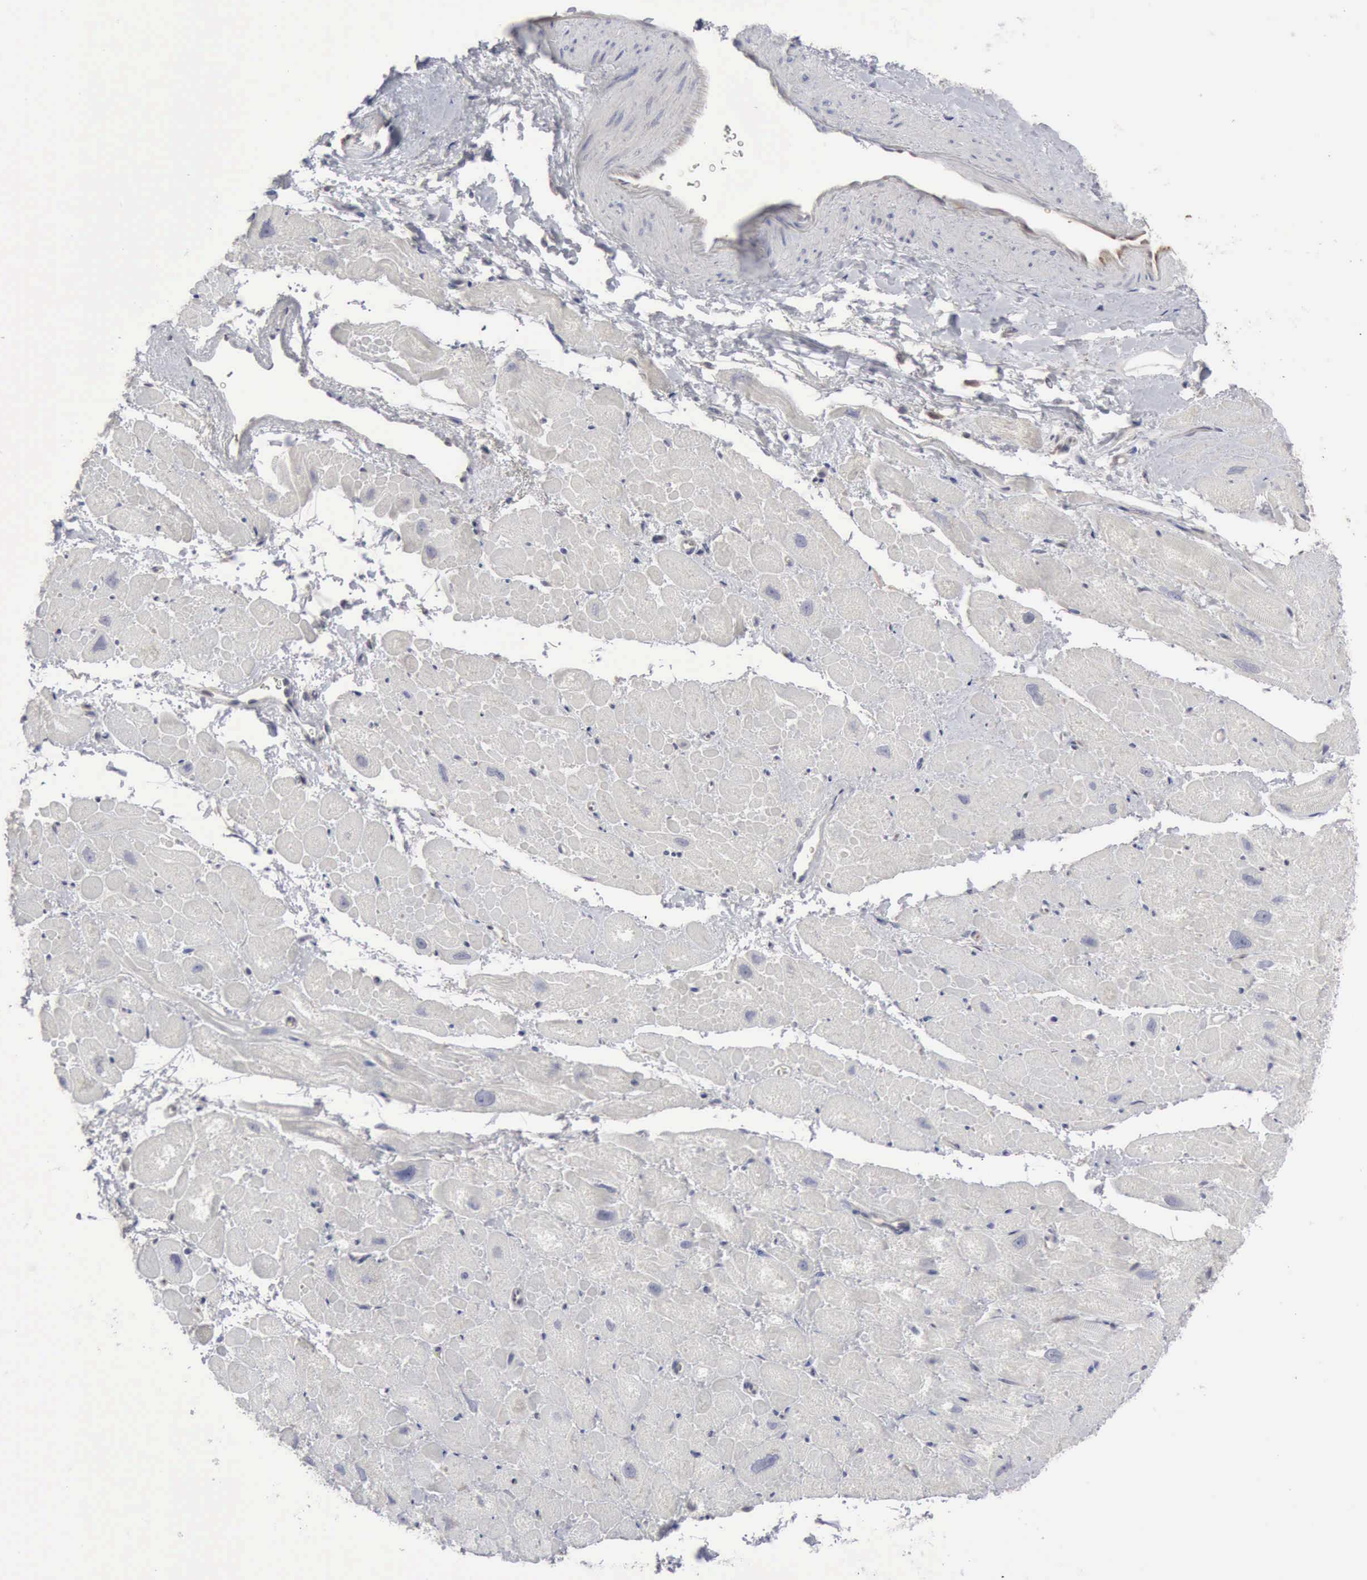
{"staining": {"intensity": "negative", "quantity": "none", "location": "none"}, "tissue": "heart muscle", "cell_type": "Cardiomyocytes", "image_type": "normal", "snomed": [{"axis": "morphology", "description": "Normal tissue, NOS"}, {"axis": "topography", "description": "Heart"}], "caption": "Heart muscle stained for a protein using immunohistochemistry (IHC) demonstrates no staining cardiomyocytes.", "gene": "STAT1", "patient": {"sex": "male", "age": 49}}